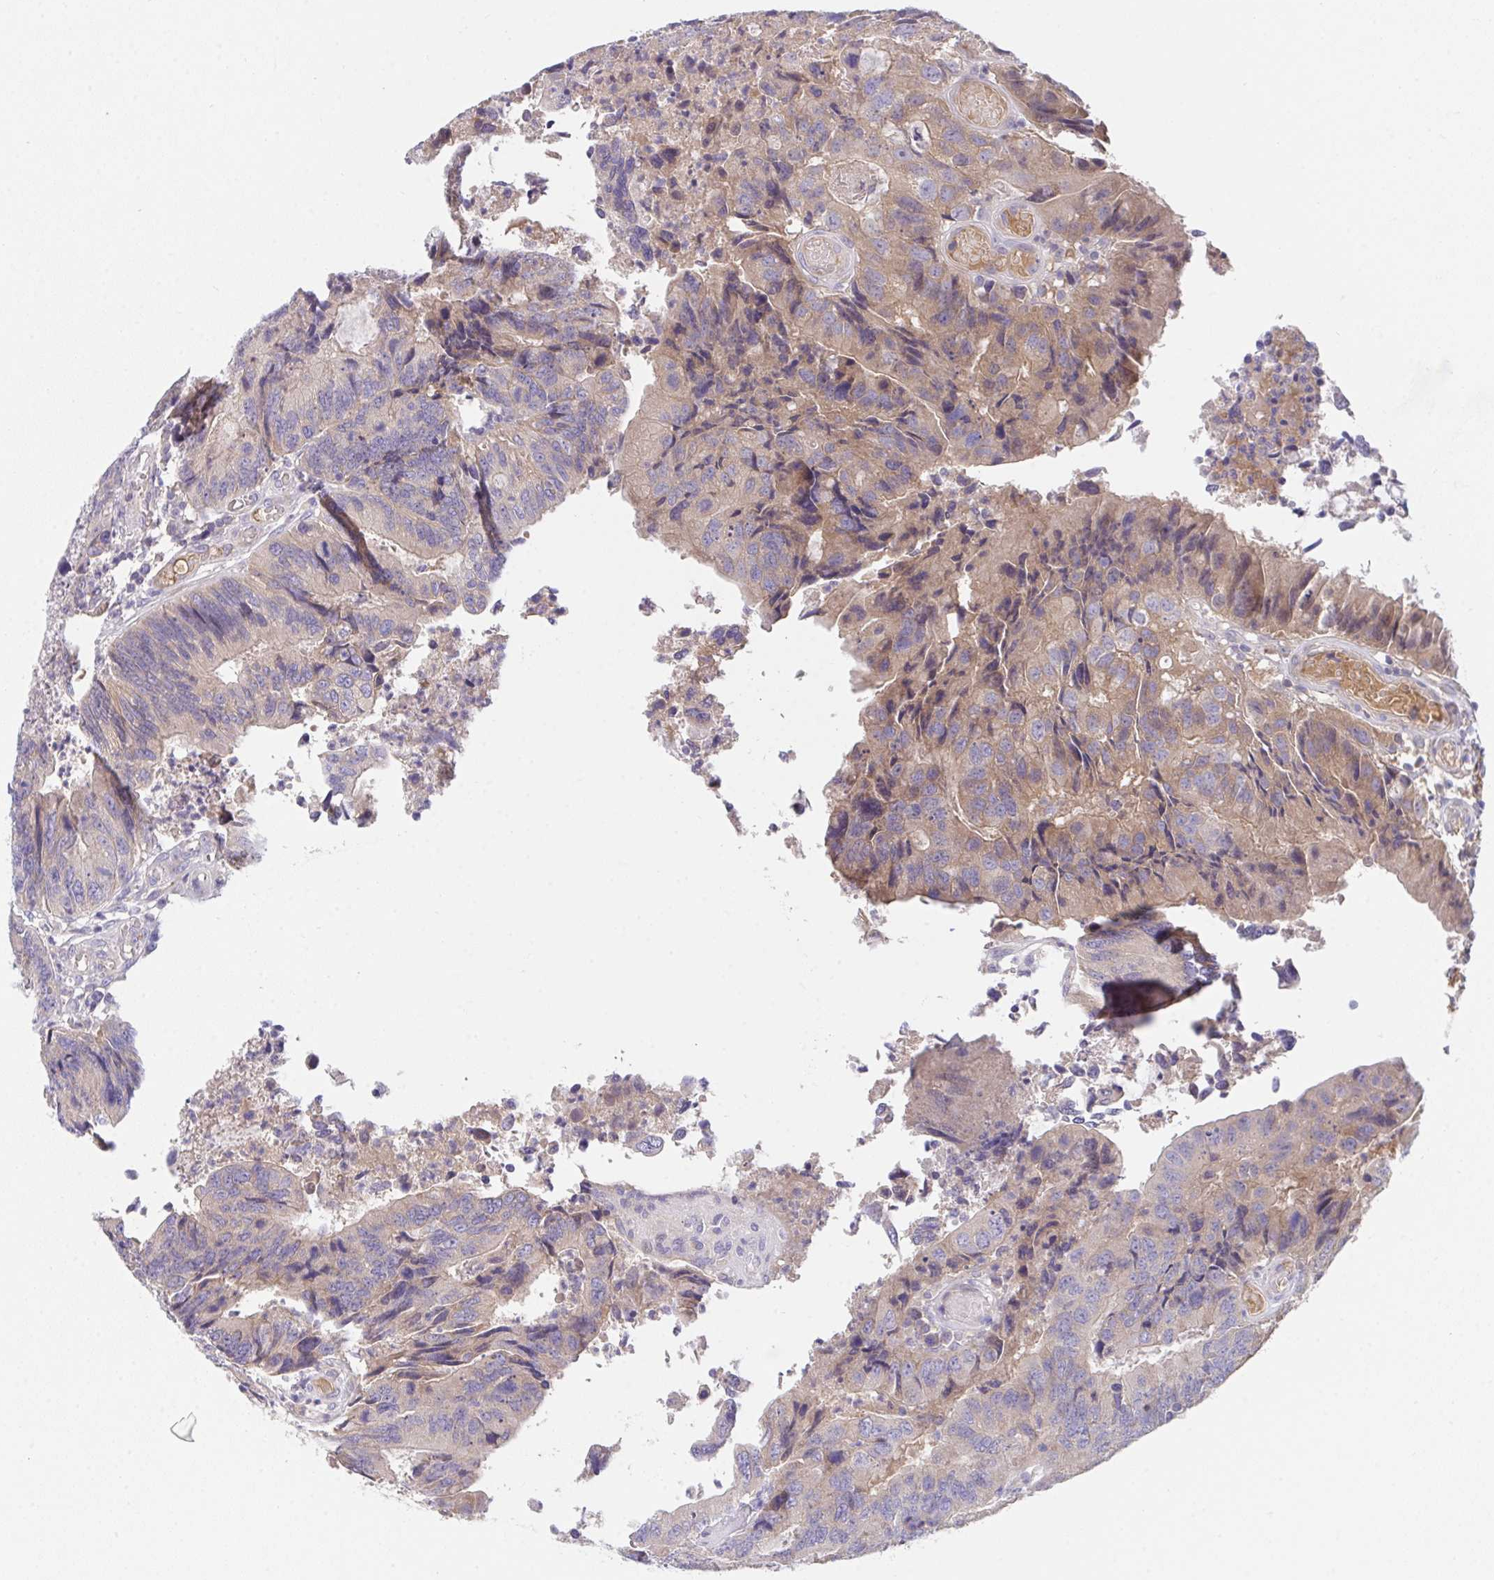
{"staining": {"intensity": "weak", "quantity": "25%-75%", "location": "cytoplasmic/membranous"}, "tissue": "colorectal cancer", "cell_type": "Tumor cells", "image_type": "cancer", "snomed": [{"axis": "morphology", "description": "Adenocarcinoma, NOS"}, {"axis": "topography", "description": "Colon"}], "caption": "Immunohistochemical staining of human colorectal cancer (adenocarcinoma) reveals weak cytoplasmic/membranous protein expression in approximately 25%-75% of tumor cells. The staining was performed using DAB, with brown indicating positive protein expression. Nuclei are stained blue with hematoxylin.", "gene": "ZNF581", "patient": {"sex": "female", "age": 67}}